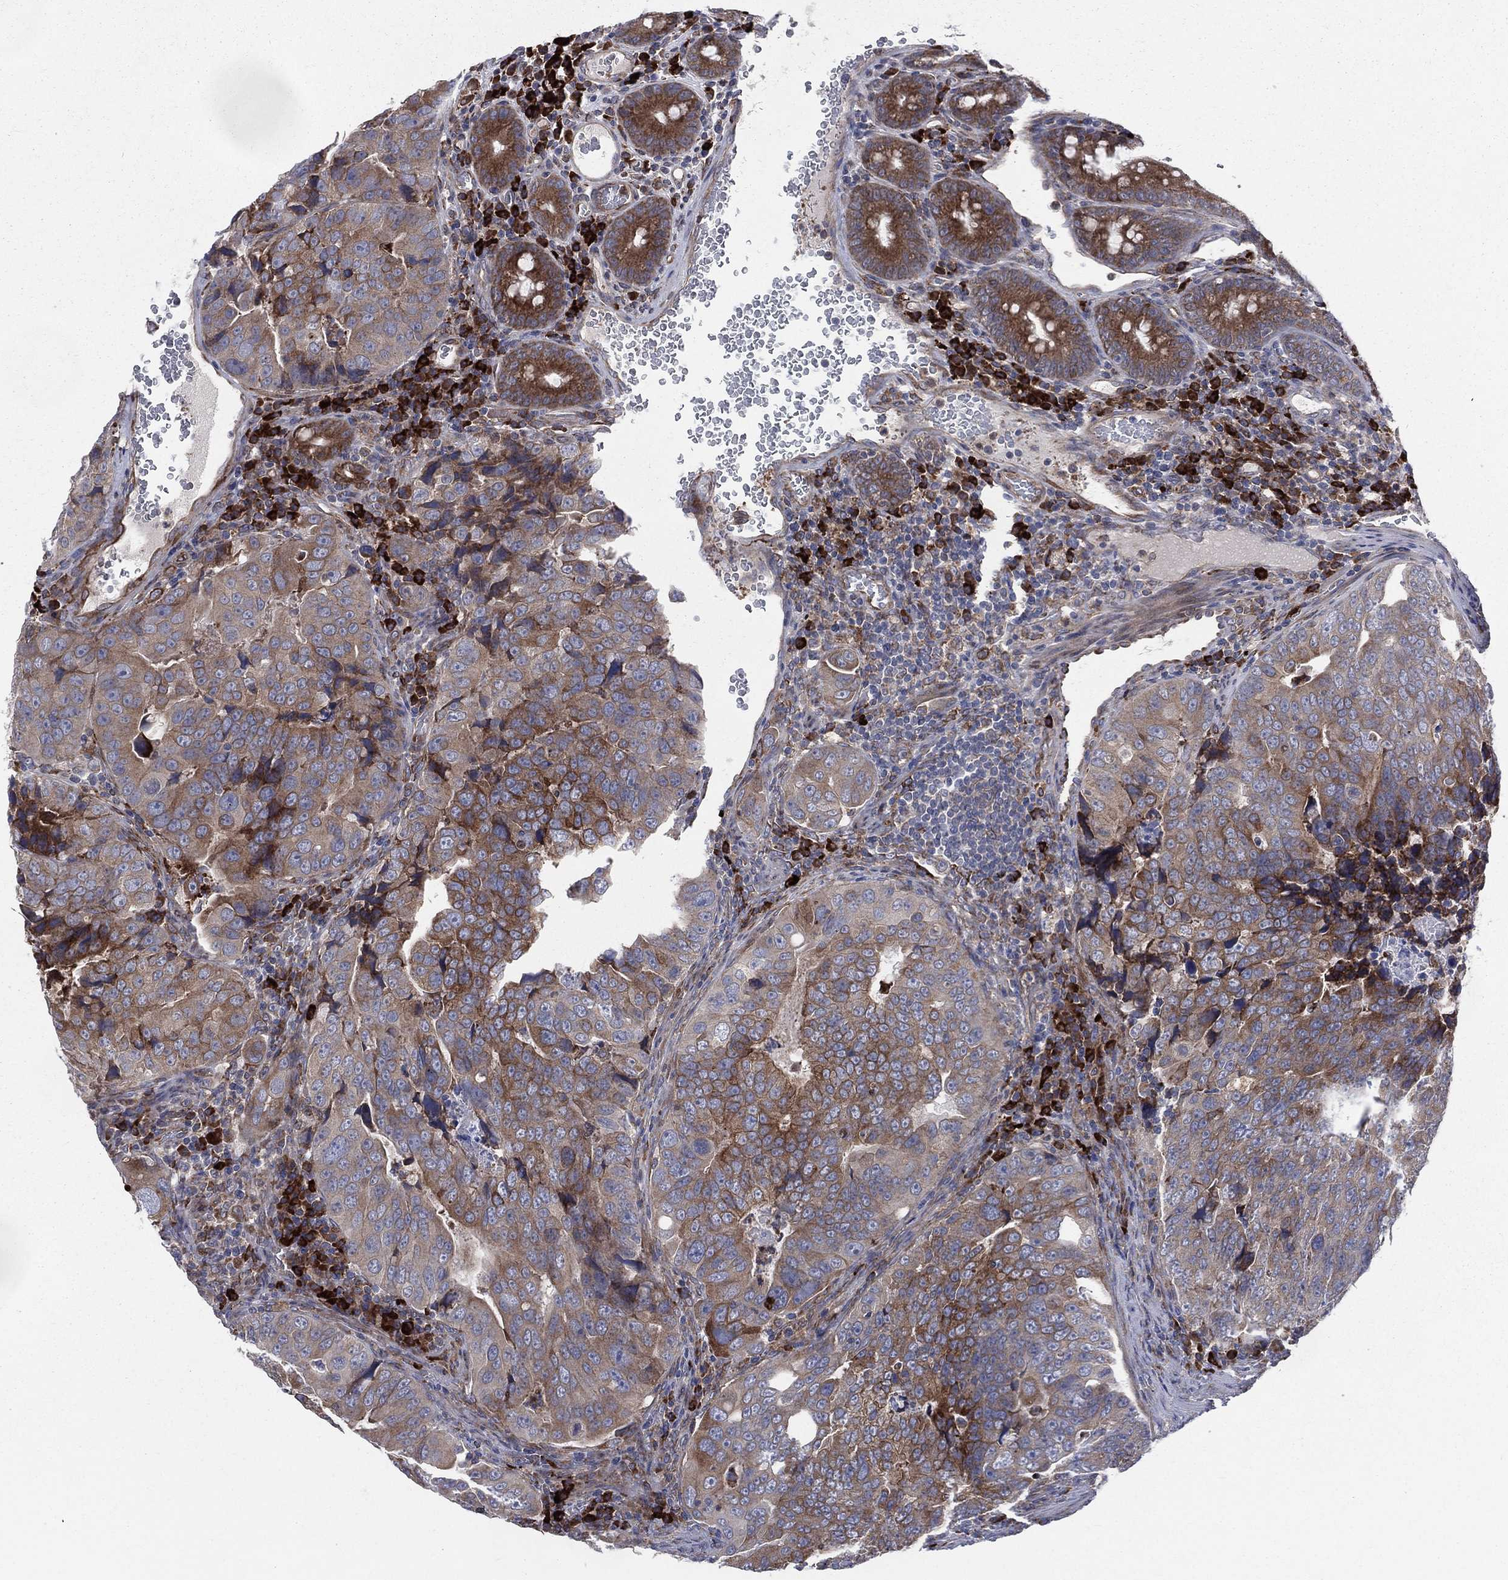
{"staining": {"intensity": "moderate", "quantity": ">75%", "location": "cytoplasmic/membranous"}, "tissue": "colorectal cancer", "cell_type": "Tumor cells", "image_type": "cancer", "snomed": [{"axis": "morphology", "description": "Adenocarcinoma, NOS"}, {"axis": "topography", "description": "Colon"}], "caption": "Immunohistochemistry (IHC) (DAB (3,3'-diaminobenzidine)) staining of human colorectal adenocarcinoma demonstrates moderate cytoplasmic/membranous protein positivity in approximately >75% of tumor cells.", "gene": "CCDC159", "patient": {"sex": "female", "age": 72}}